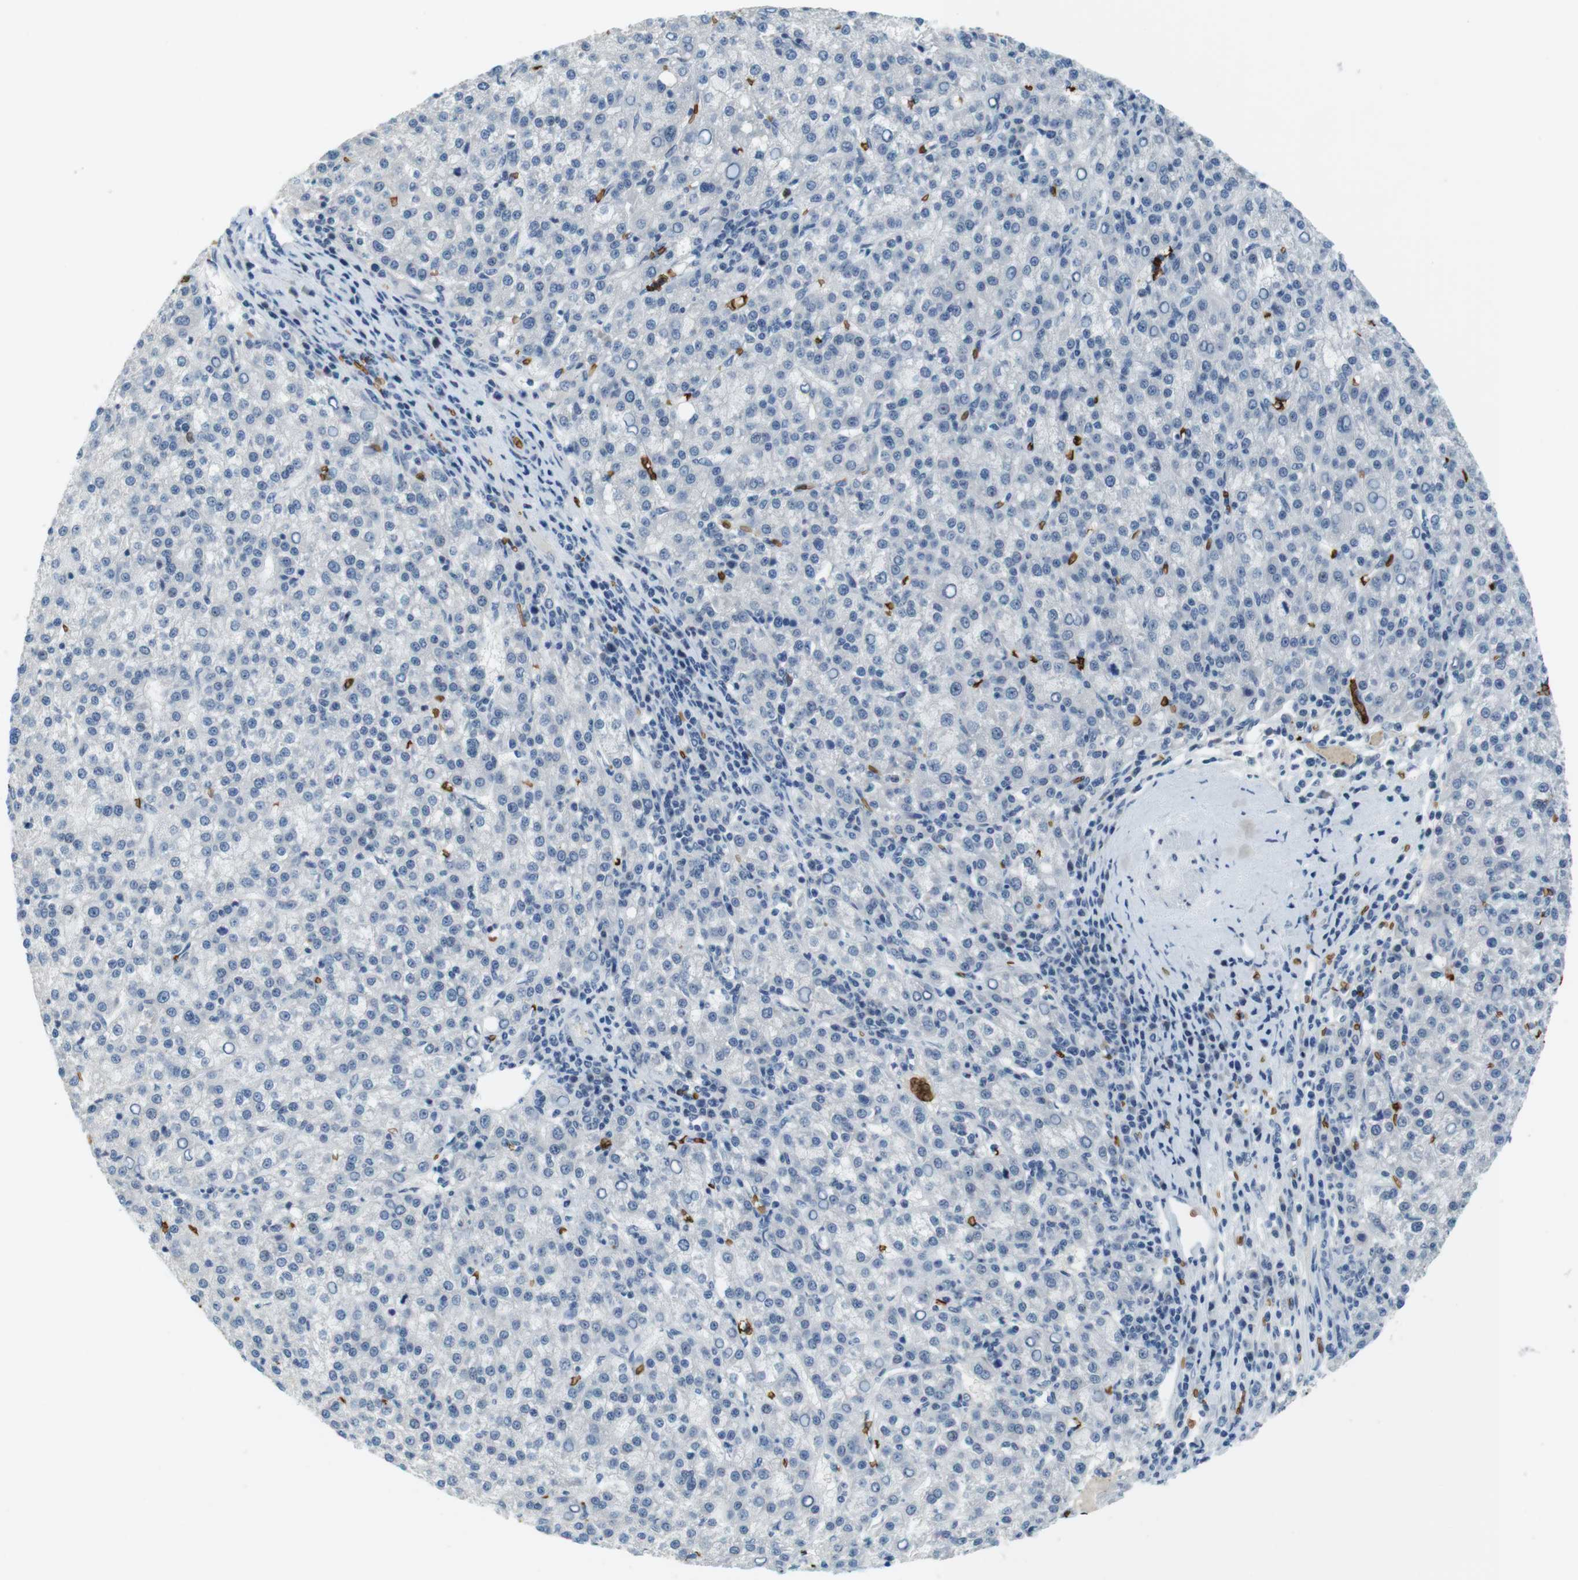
{"staining": {"intensity": "negative", "quantity": "none", "location": "none"}, "tissue": "liver cancer", "cell_type": "Tumor cells", "image_type": "cancer", "snomed": [{"axis": "morphology", "description": "Carcinoma, Hepatocellular, NOS"}, {"axis": "topography", "description": "Liver"}], "caption": "DAB immunohistochemical staining of human hepatocellular carcinoma (liver) reveals no significant staining in tumor cells.", "gene": "SLC4A1", "patient": {"sex": "female", "age": 58}}